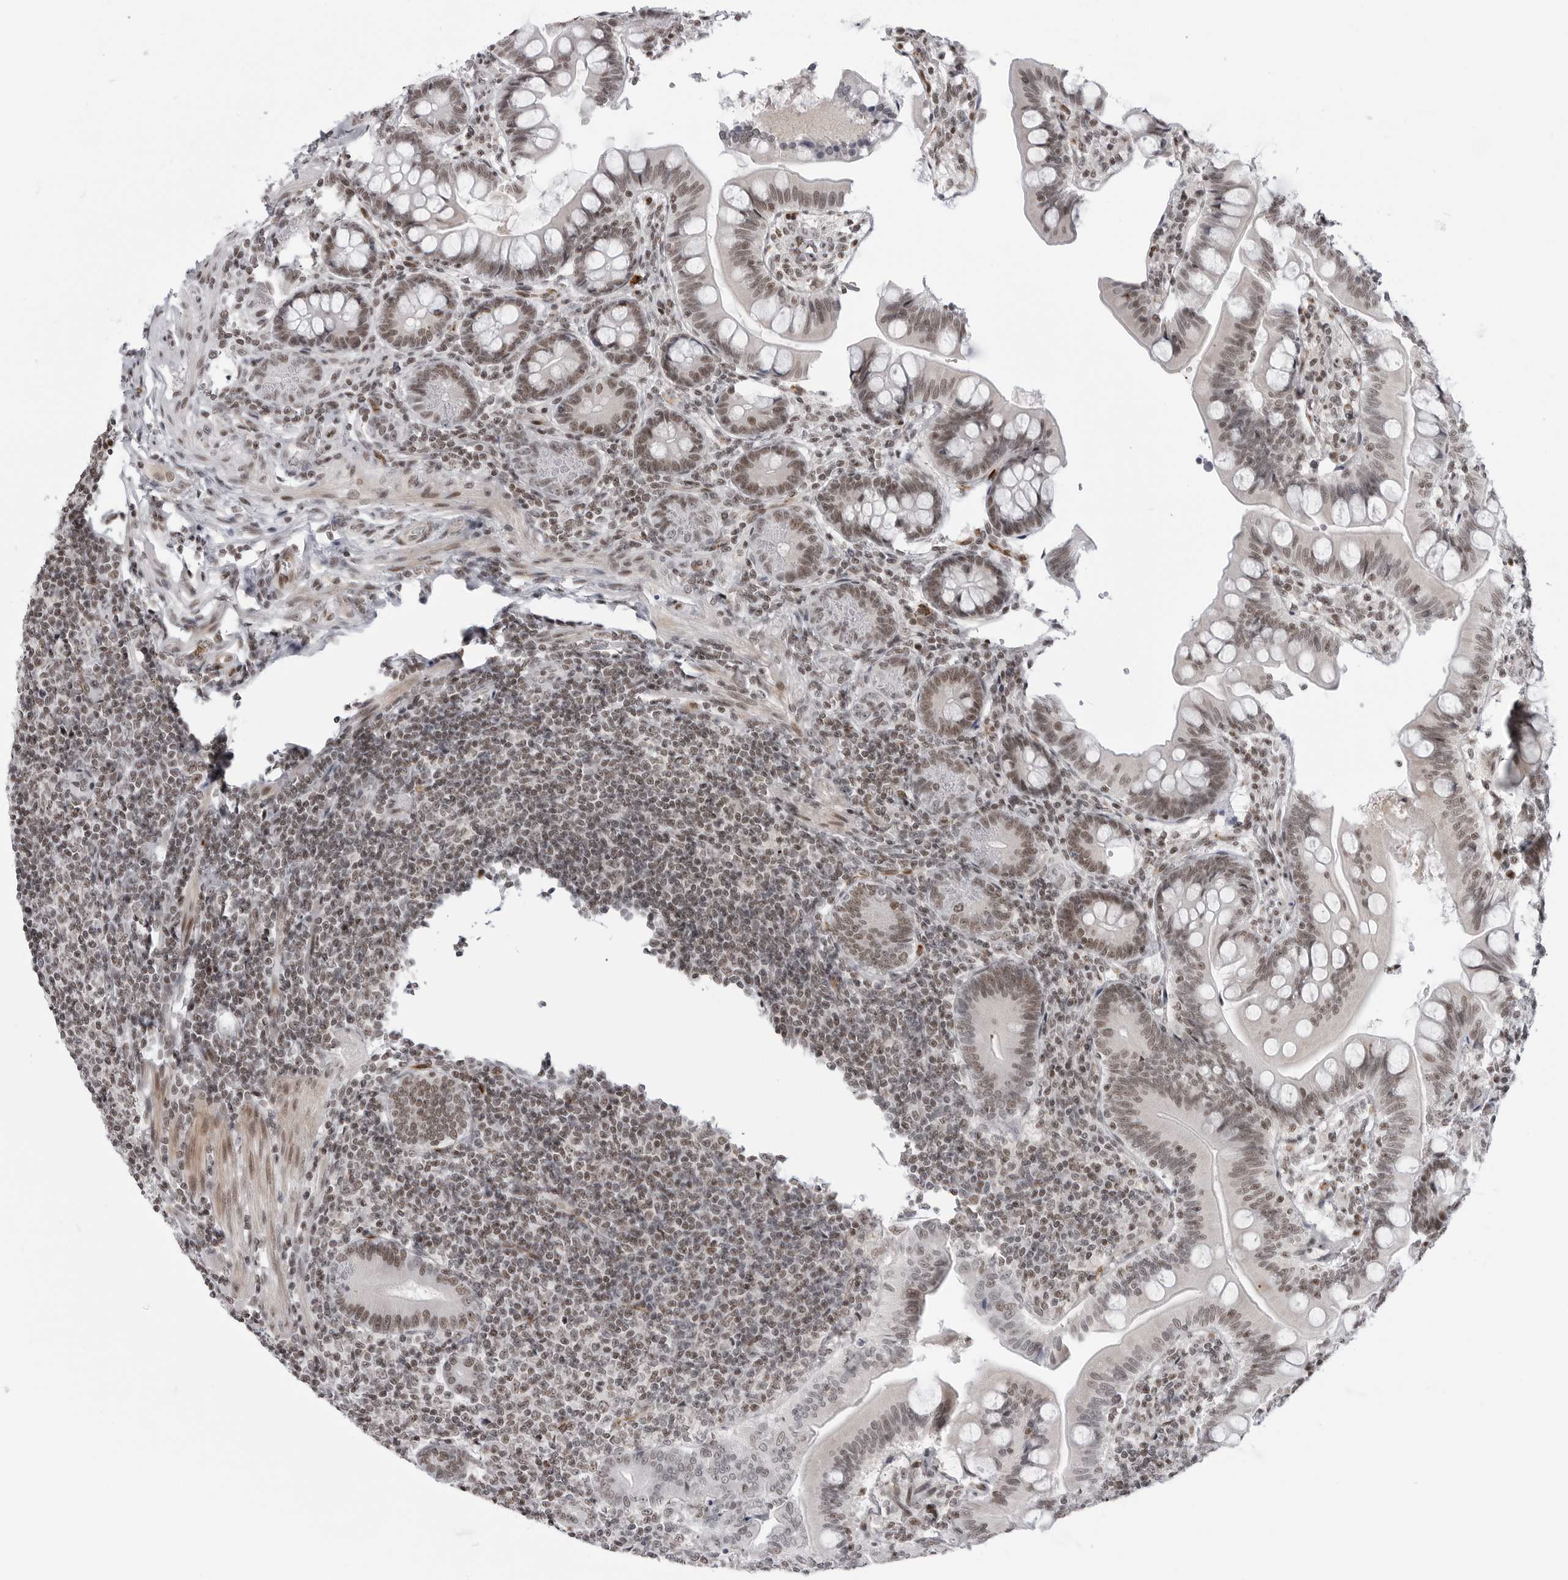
{"staining": {"intensity": "weak", "quantity": "25%-75%", "location": "nuclear"}, "tissue": "small intestine", "cell_type": "Glandular cells", "image_type": "normal", "snomed": [{"axis": "morphology", "description": "Normal tissue, NOS"}, {"axis": "topography", "description": "Small intestine"}], "caption": "Protein analysis of normal small intestine exhibits weak nuclear positivity in approximately 25%-75% of glandular cells.", "gene": "TRIM66", "patient": {"sex": "male", "age": 7}}